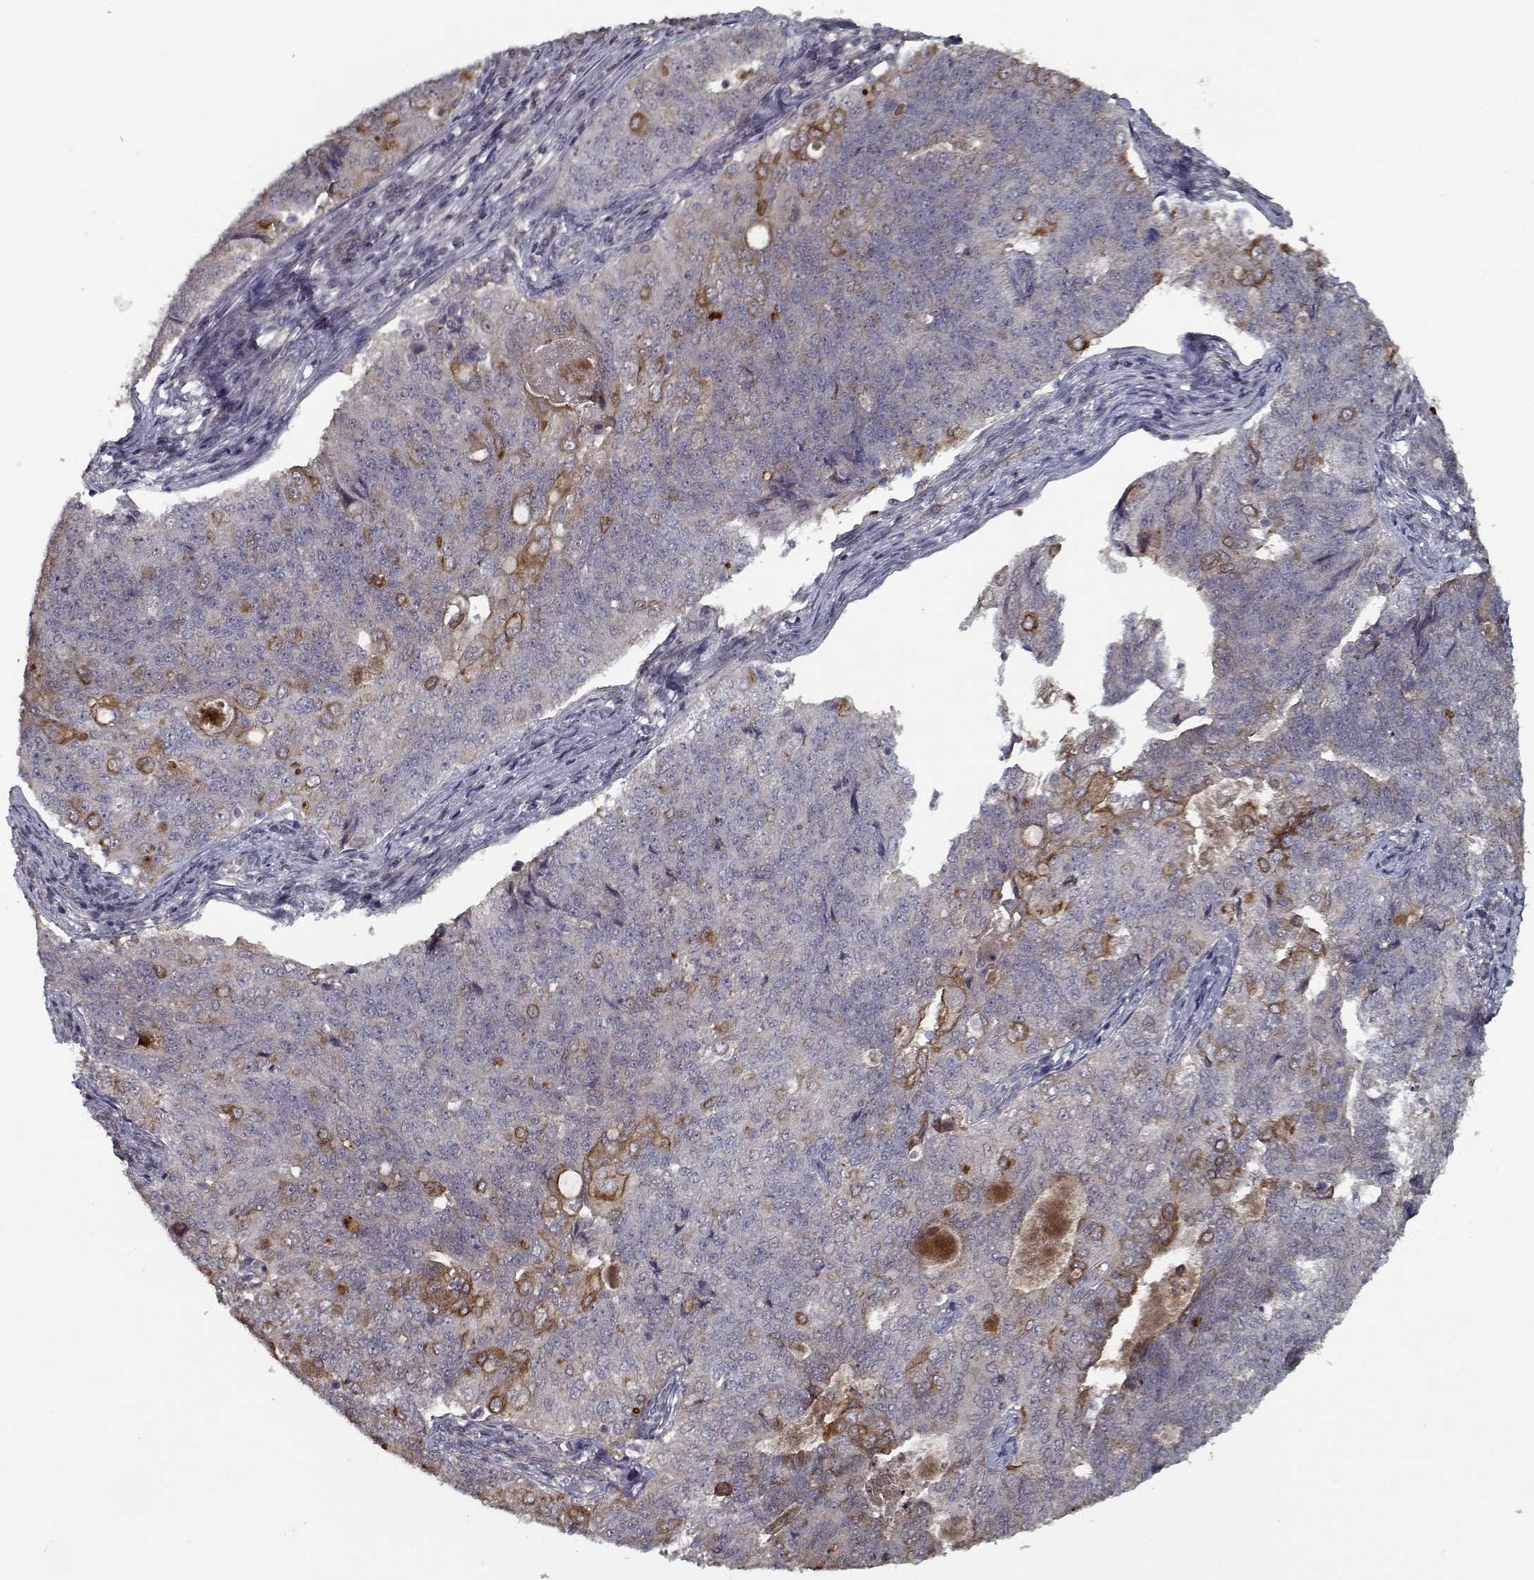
{"staining": {"intensity": "moderate", "quantity": "<25%", "location": "cytoplasmic/membranous"}, "tissue": "endometrial cancer", "cell_type": "Tumor cells", "image_type": "cancer", "snomed": [{"axis": "morphology", "description": "Adenocarcinoma, NOS"}, {"axis": "topography", "description": "Endometrium"}], "caption": "Immunohistochemical staining of endometrial adenocarcinoma shows low levels of moderate cytoplasmic/membranous staining in about <25% of tumor cells. (DAB = brown stain, brightfield microscopy at high magnification).", "gene": "NLK", "patient": {"sex": "female", "age": 43}}